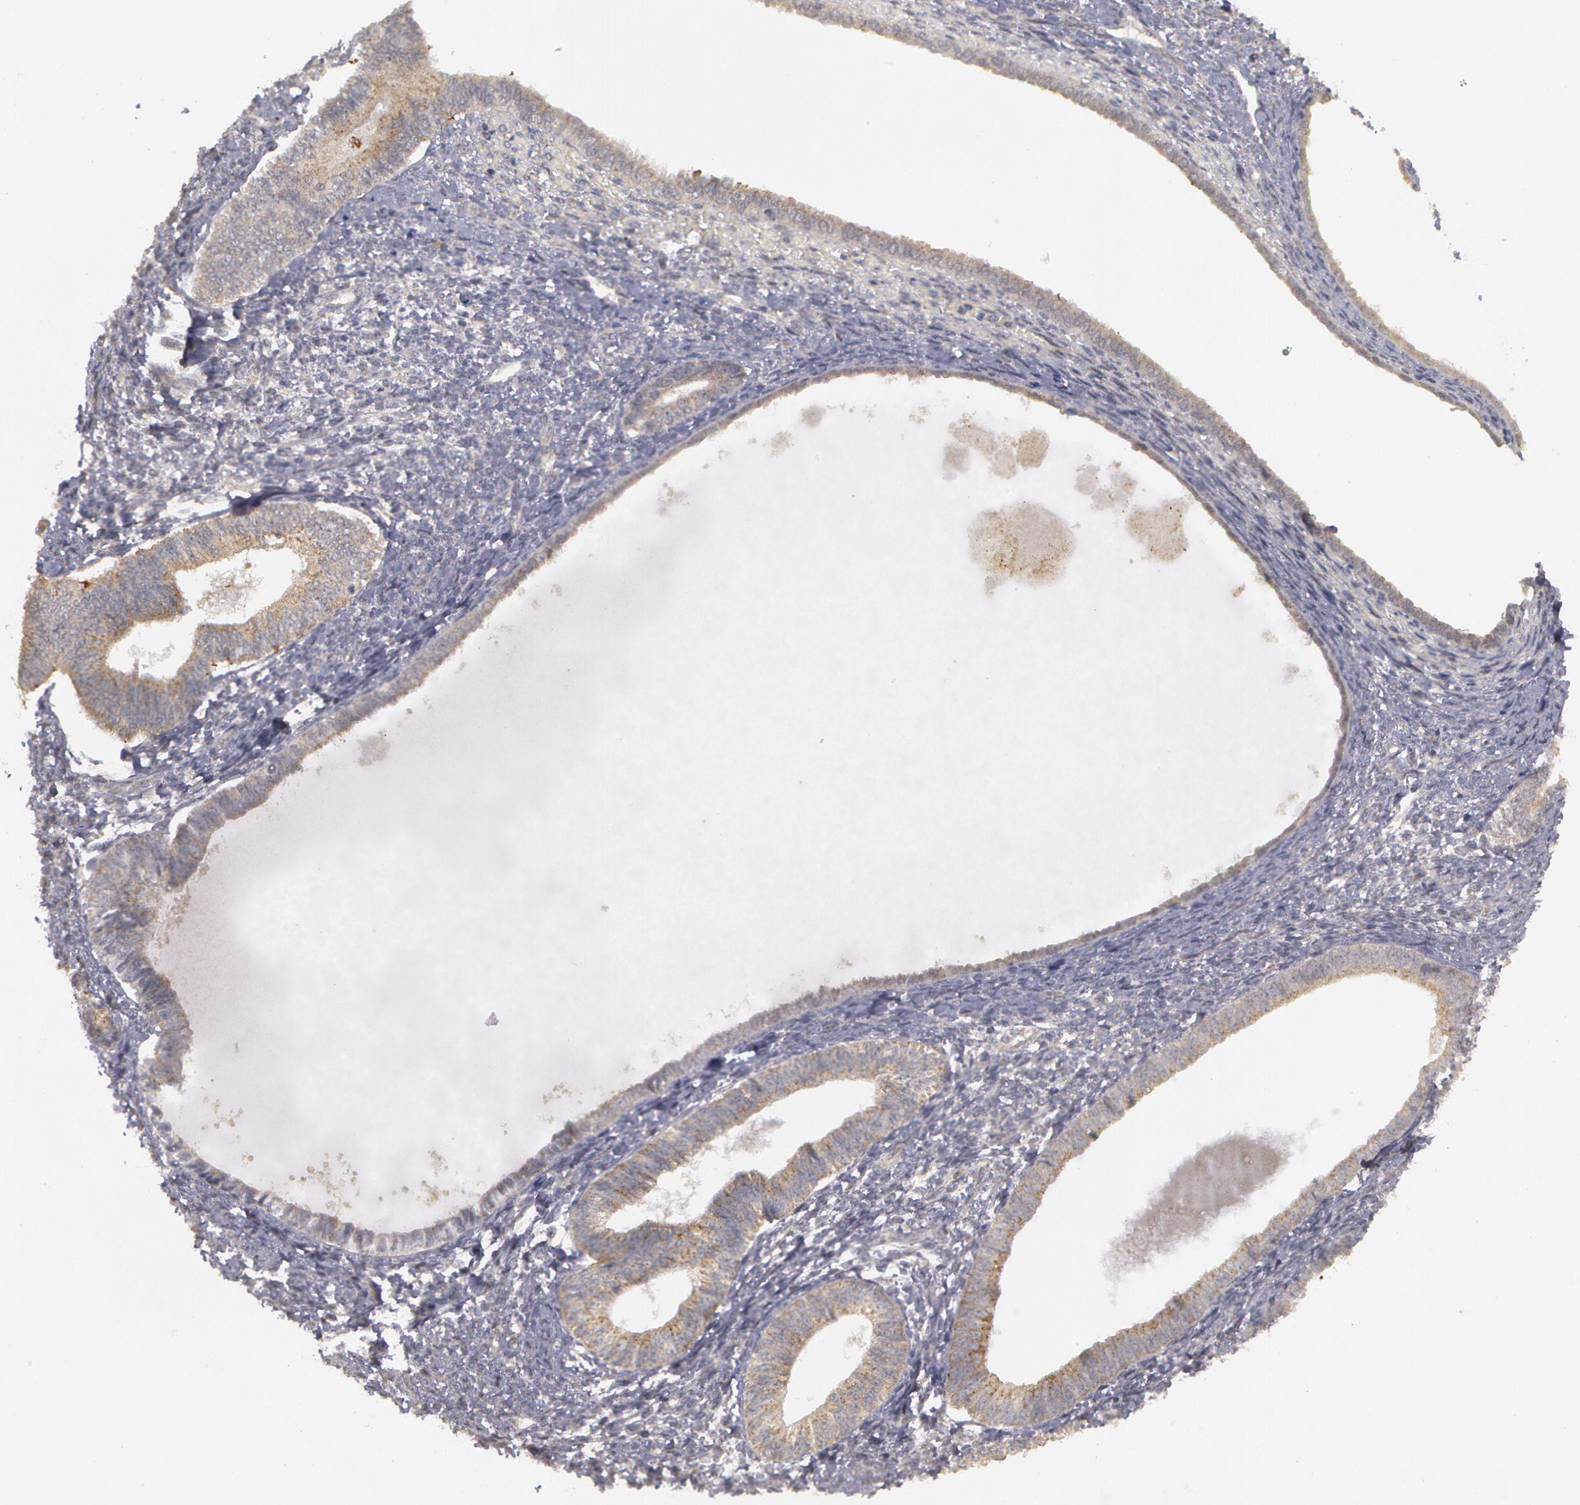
{"staining": {"intensity": "negative", "quantity": "none", "location": "none"}, "tissue": "endometrium", "cell_type": "Cells in endometrial stroma", "image_type": "normal", "snomed": [{"axis": "morphology", "description": "Normal tissue, NOS"}, {"axis": "topography", "description": "Endometrium"}], "caption": "This is an immunohistochemistry image of unremarkable endometrium. There is no staining in cells in endometrial stroma.", "gene": "STX5", "patient": {"sex": "female", "age": 82}}